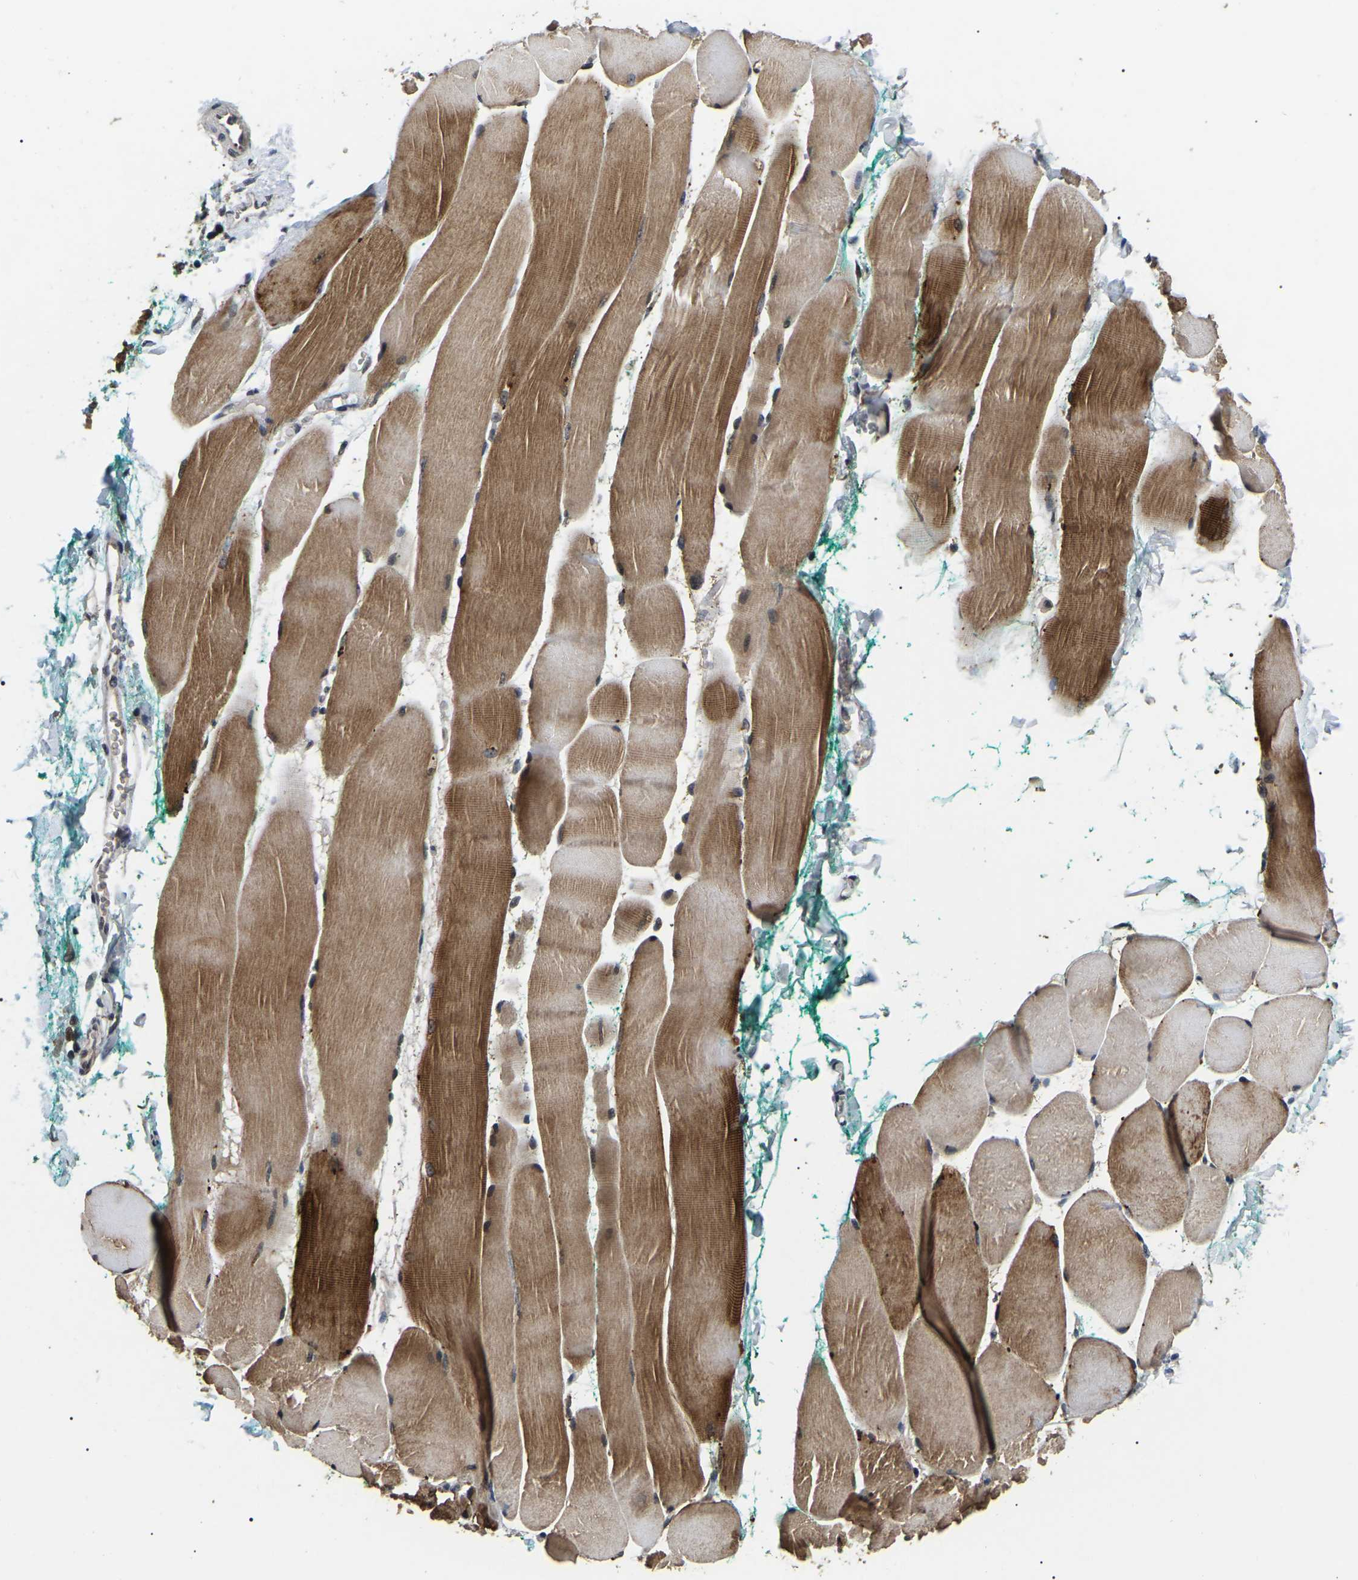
{"staining": {"intensity": "moderate", "quantity": "25%-75%", "location": "cytoplasmic/membranous"}, "tissue": "skeletal muscle", "cell_type": "Myocytes", "image_type": "normal", "snomed": [{"axis": "morphology", "description": "Normal tissue, NOS"}, {"axis": "morphology", "description": "Squamous cell carcinoma, NOS"}, {"axis": "topography", "description": "Skeletal muscle"}], "caption": "The image reveals staining of normal skeletal muscle, revealing moderate cytoplasmic/membranous protein staining (brown color) within myocytes.", "gene": "PPM1E", "patient": {"sex": "male", "age": 51}}